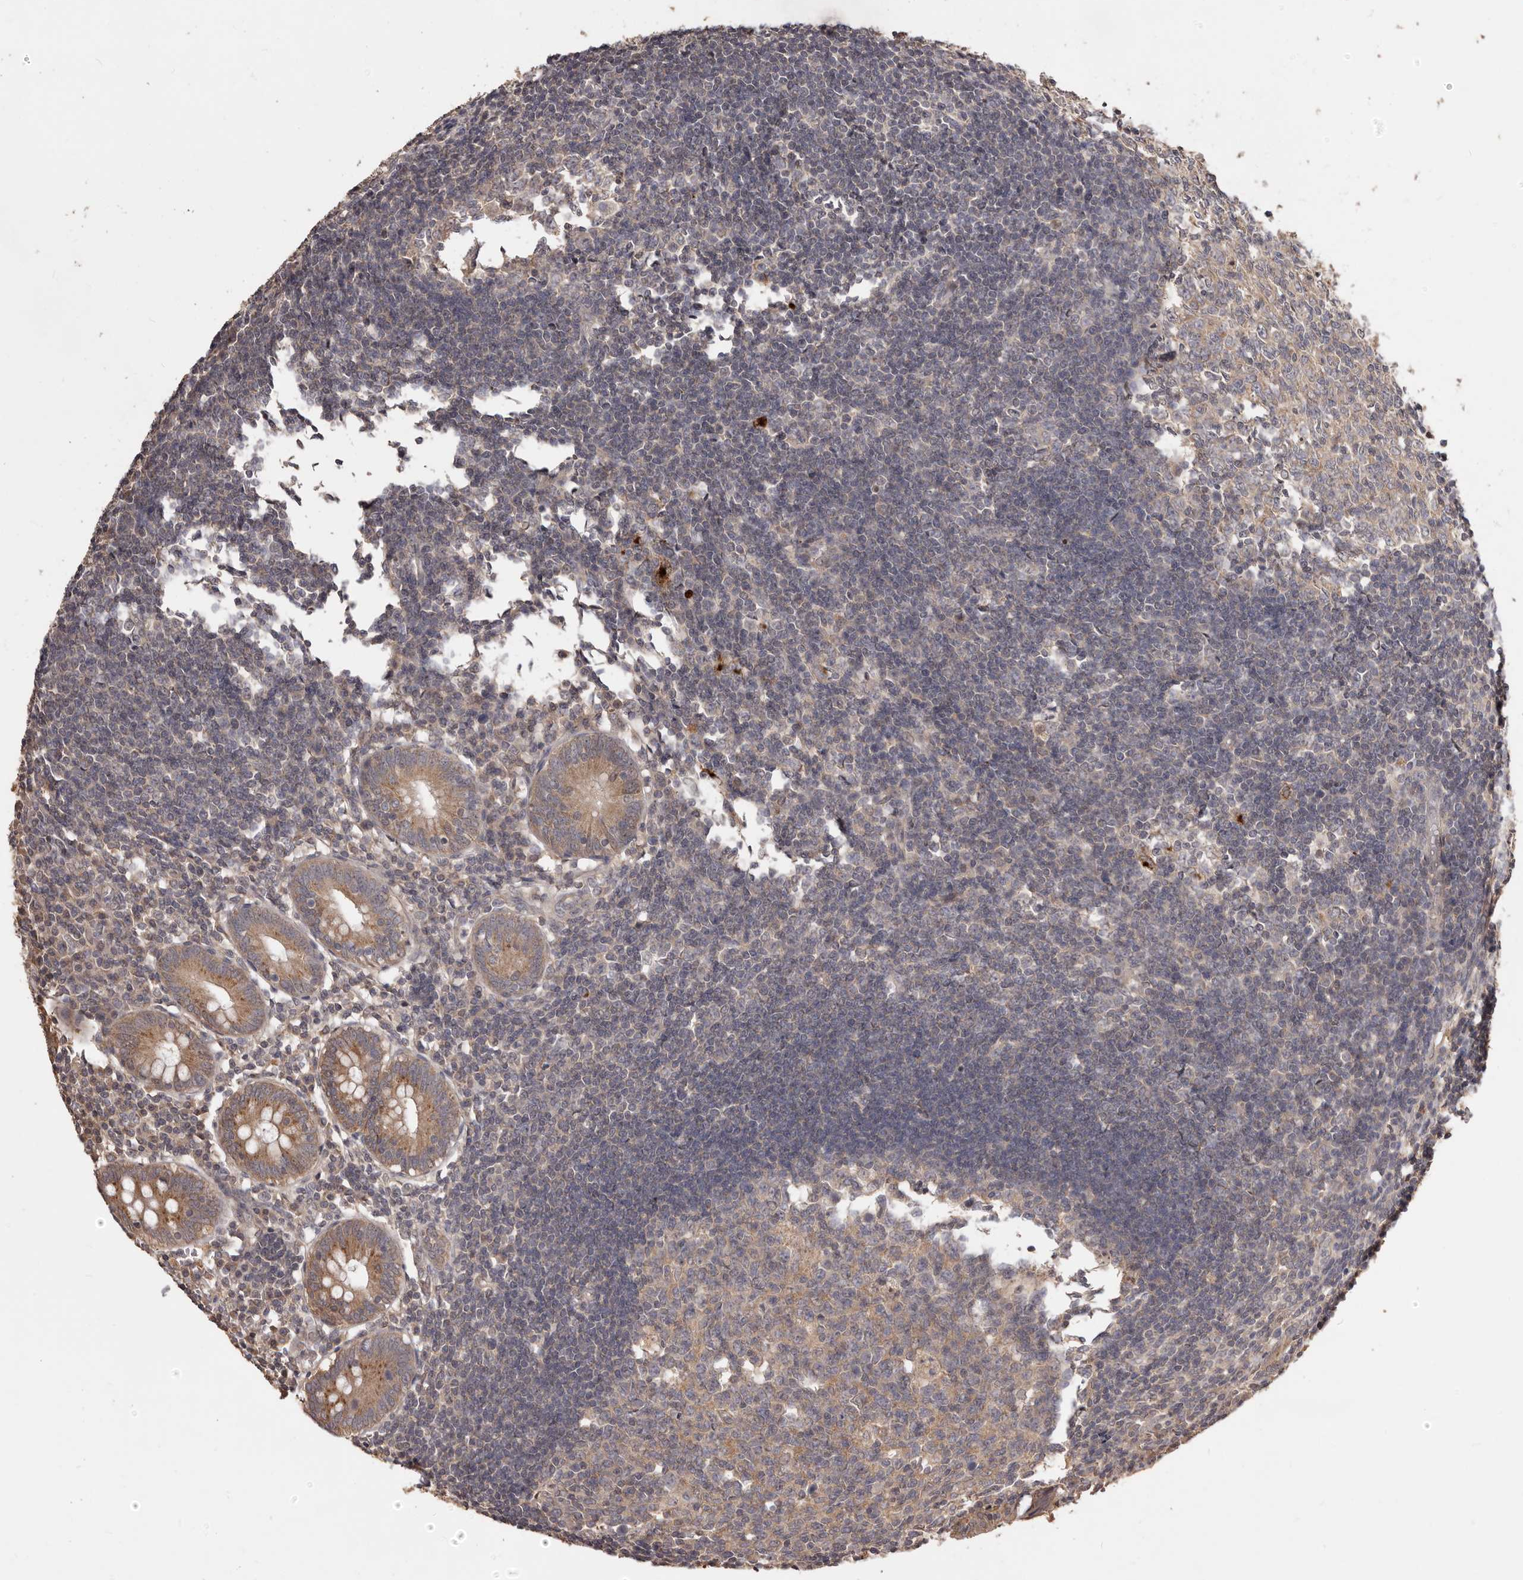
{"staining": {"intensity": "moderate", "quantity": ">75%", "location": "cytoplasmic/membranous"}, "tissue": "appendix", "cell_type": "Glandular cells", "image_type": "normal", "snomed": [{"axis": "morphology", "description": "Normal tissue, NOS"}, {"axis": "topography", "description": "Appendix"}], "caption": "A brown stain labels moderate cytoplasmic/membranous positivity of a protein in glandular cells of benign appendix. The staining is performed using DAB brown chromogen to label protein expression. The nuclei are counter-stained blue using hematoxylin.", "gene": "MTO1", "patient": {"sex": "female", "age": 54}}